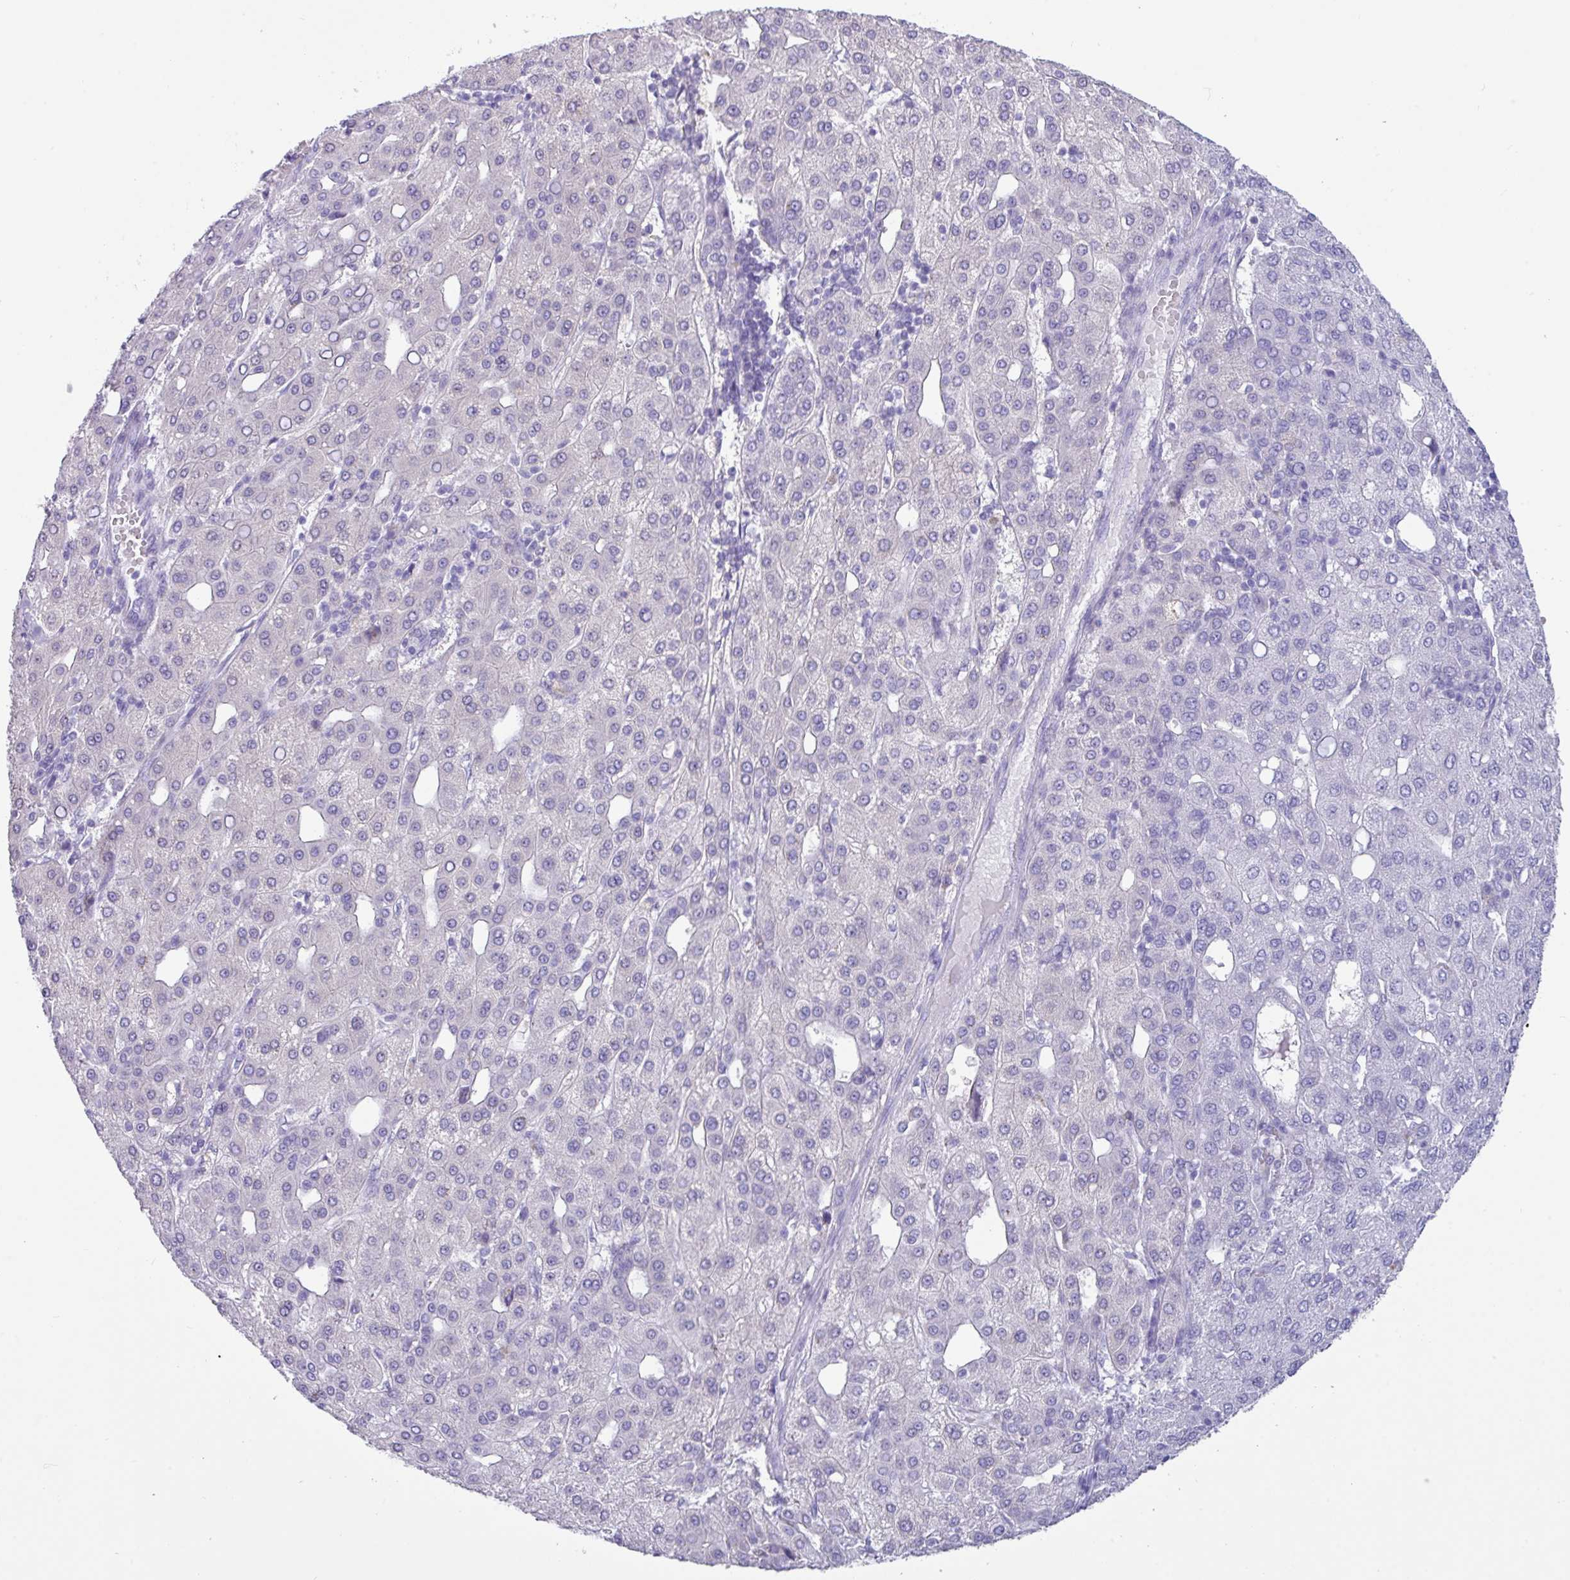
{"staining": {"intensity": "negative", "quantity": "none", "location": "none"}, "tissue": "liver cancer", "cell_type": "Tumor cells", "image_type": "cancer", "snomed": [{"axis": "morphology", "description": "Carcinoma, Hepatocellular, NOS"}, {"axis": "topography", "description": "Liver"}], "caption": "Immunohistochemistry (IHC) micrograph of liver cancer (hepatocellular carcinoma) stained for a protein (brown), which exhibits no positivity in tumor cells.", "gene": "ZNF524", "patient": {"sex": "male", "age": 65}}